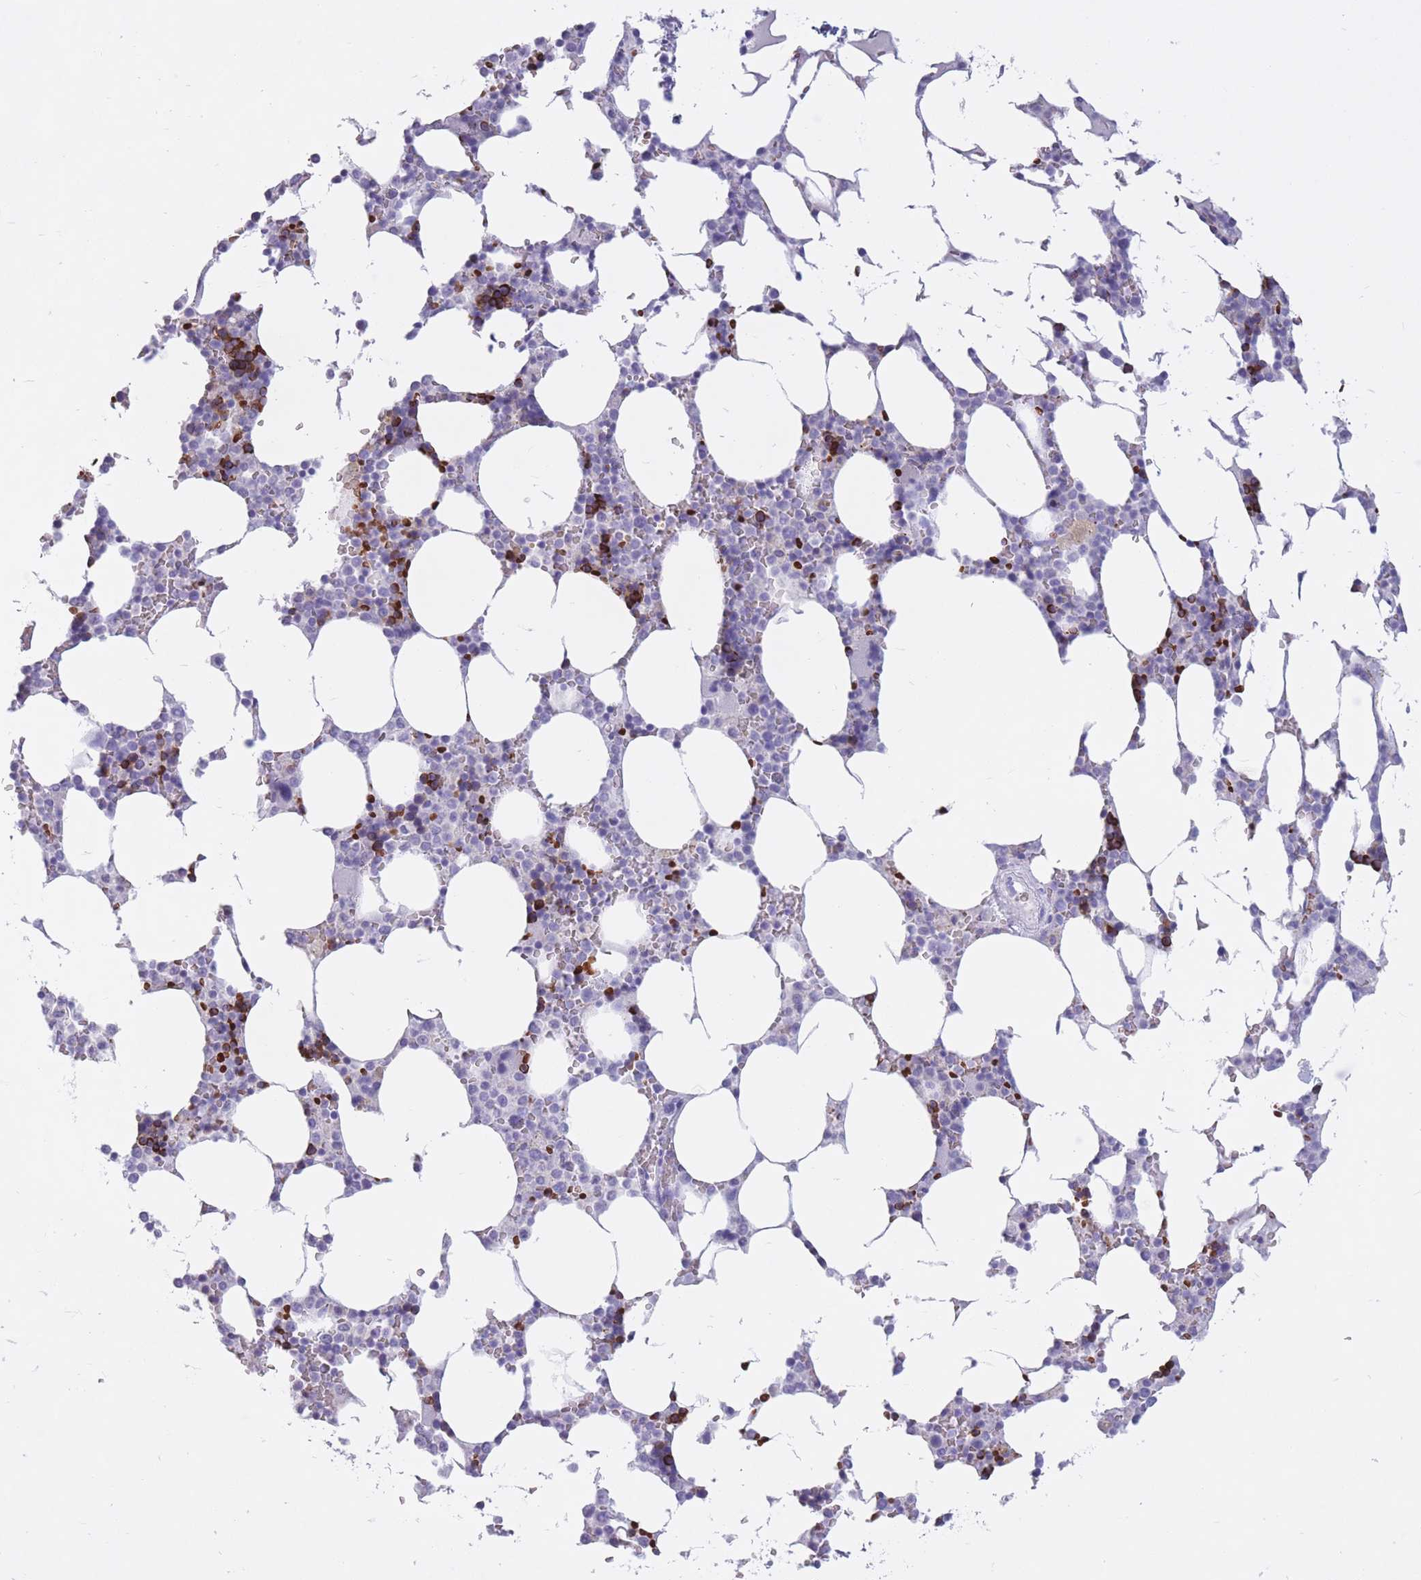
{"staining": {"intensity": "strong", "quantity": "25%-75%", "location": "cytoplasmic/membranous"}, "tissue": "bone marrow", "cell_type": "Hematopoietic cells", "image_type": "normal", "snomed": [{"axis": "morphology", "description": "Normal tissue, NOS"}, {"axis": "topography", "description": "Bone marrow"}], "caption": "Bone marrow stained with immunohistochemistry (IHC) demonstrates strong cytoplasmic/membranous expression in approximately 25%-75% of hematopoietic cells.", "gene": "OR7C1", "patient": {"sex": "male", "age": 64}}